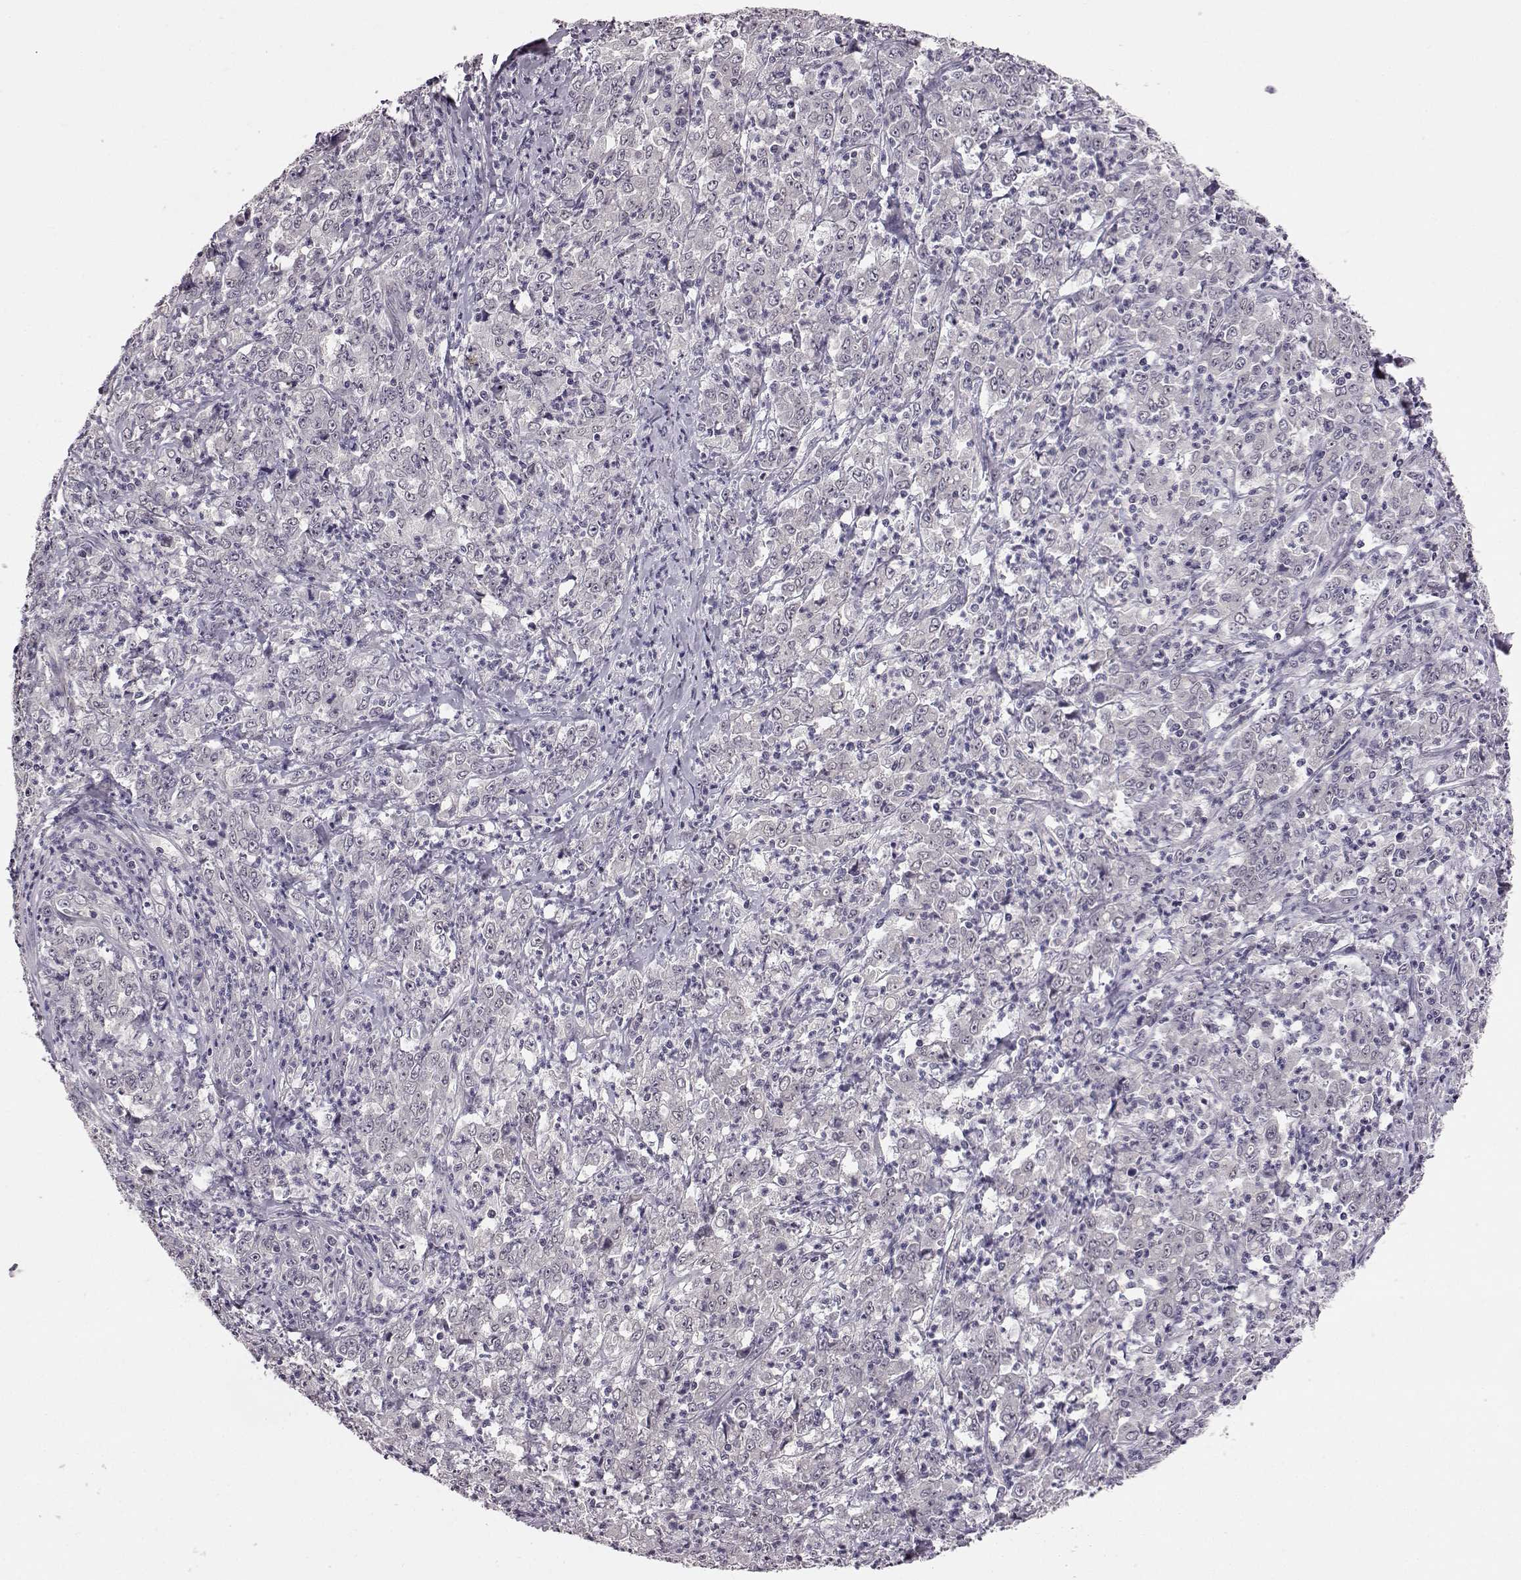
{"staining": {"intensity": "negative", "quantity": "none", "location": "none"}, "tissue": "stomach cancer", "cell_type": "Tumor cells", "image_type": "cancer", "snomed": [{"axis": "morphology", "description": "Adenocarcinoma, NOS"}, {"axis": "topography", "description": "Stomach, lower"}], "caption": "Human stomach cancer (adenocarcinoma) stained for a protein using immunohistochemistry (IHC) reveals no positivity in tumor cells.", "gene": "C10orf62", "patient": {"sex": "female", "age": 71}}